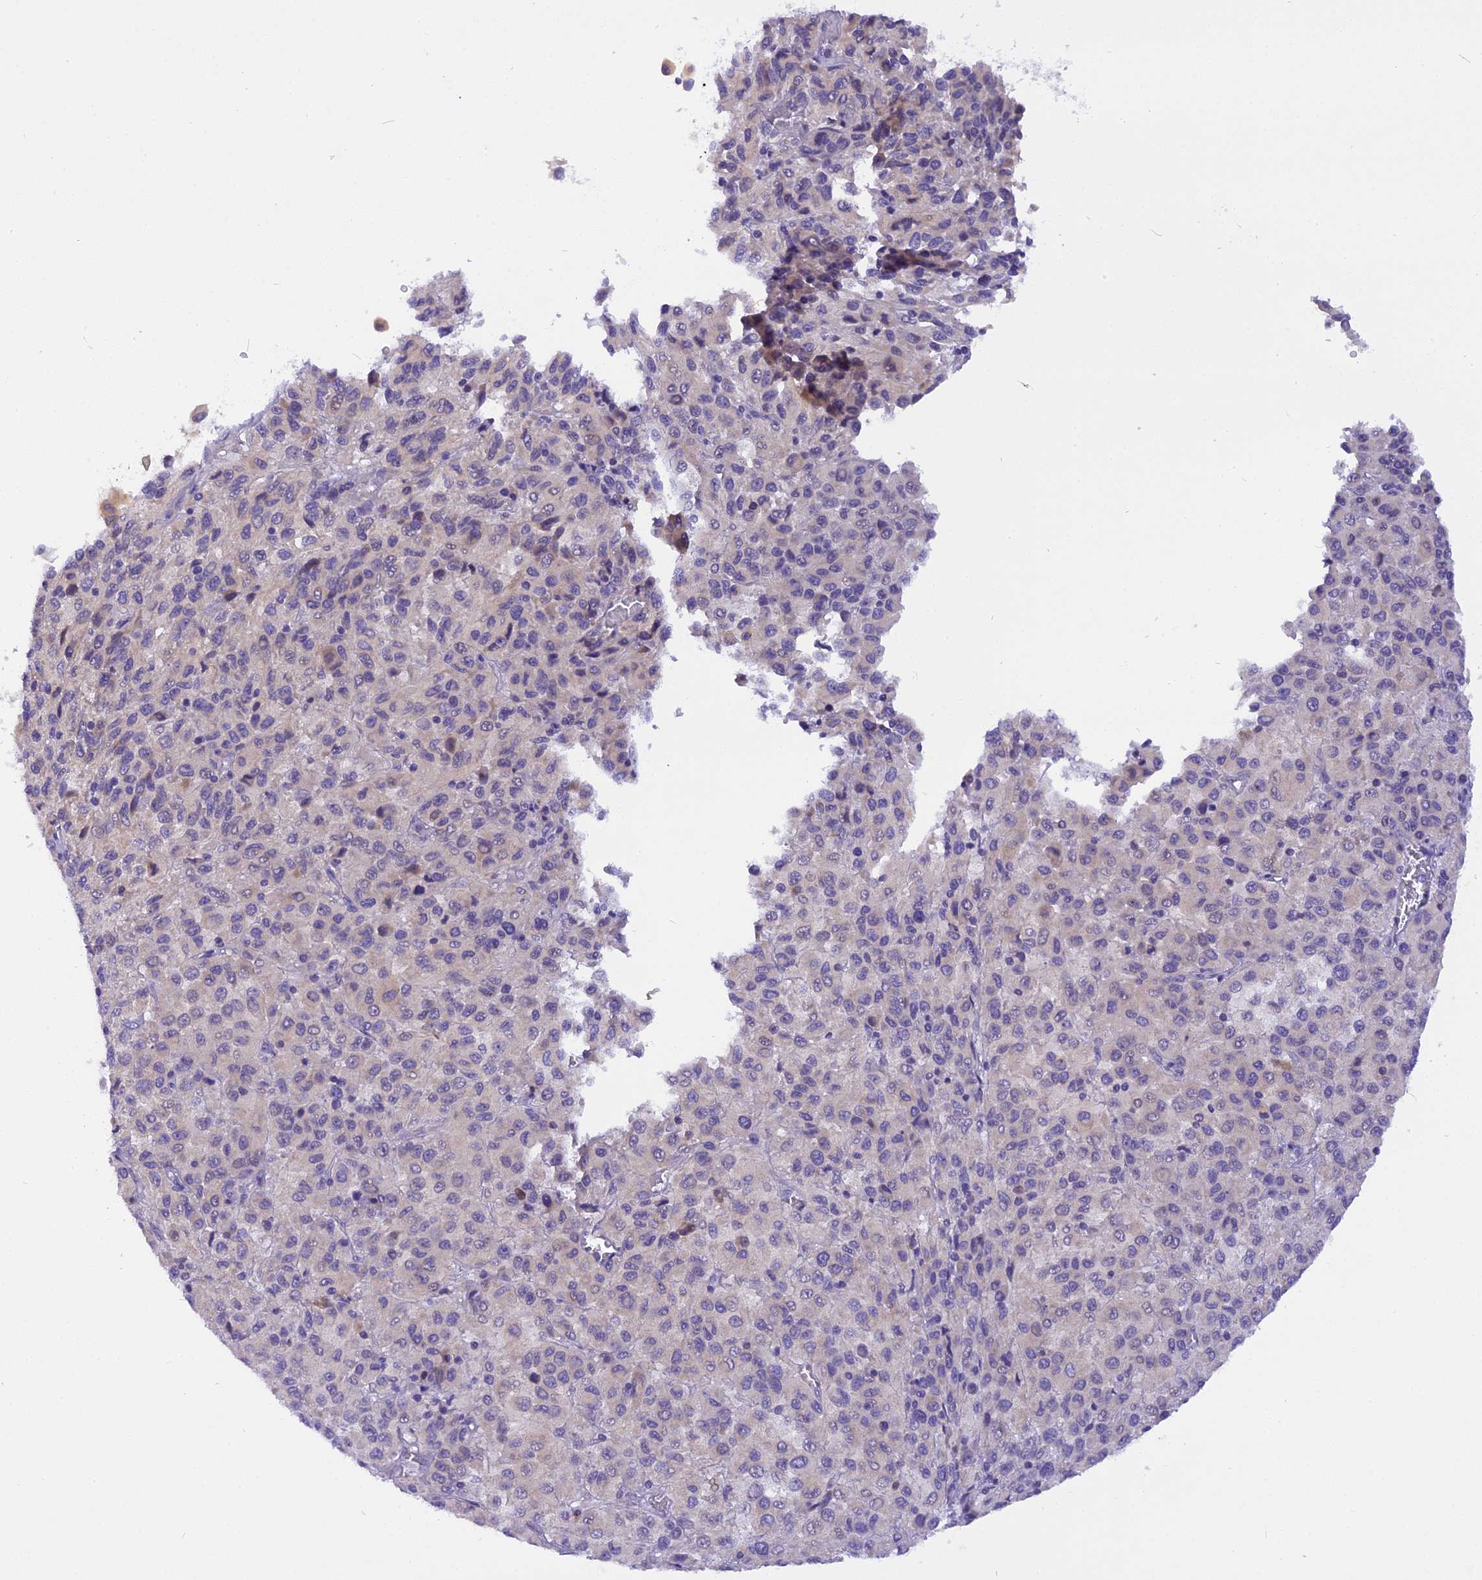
{"staining": {"intensity": "negative", "quantity": "none", "location": "none"}, "tissue": "melanoma", "cell_type": "Tumor cells", "image_type": "cancer", "snomed": [{"axis": "morphology", "description": "Malignant melanoma, Metastatic site"}, {"axis": "topography", "description": "Lung"}], "caption": "IHC image of neoplastic tissue: melanoma stained with DAB demonstrates no significant protein staining in tumor cells.", "gene": "TRIM3", "patient": {"sex": "male", "age": 64}}